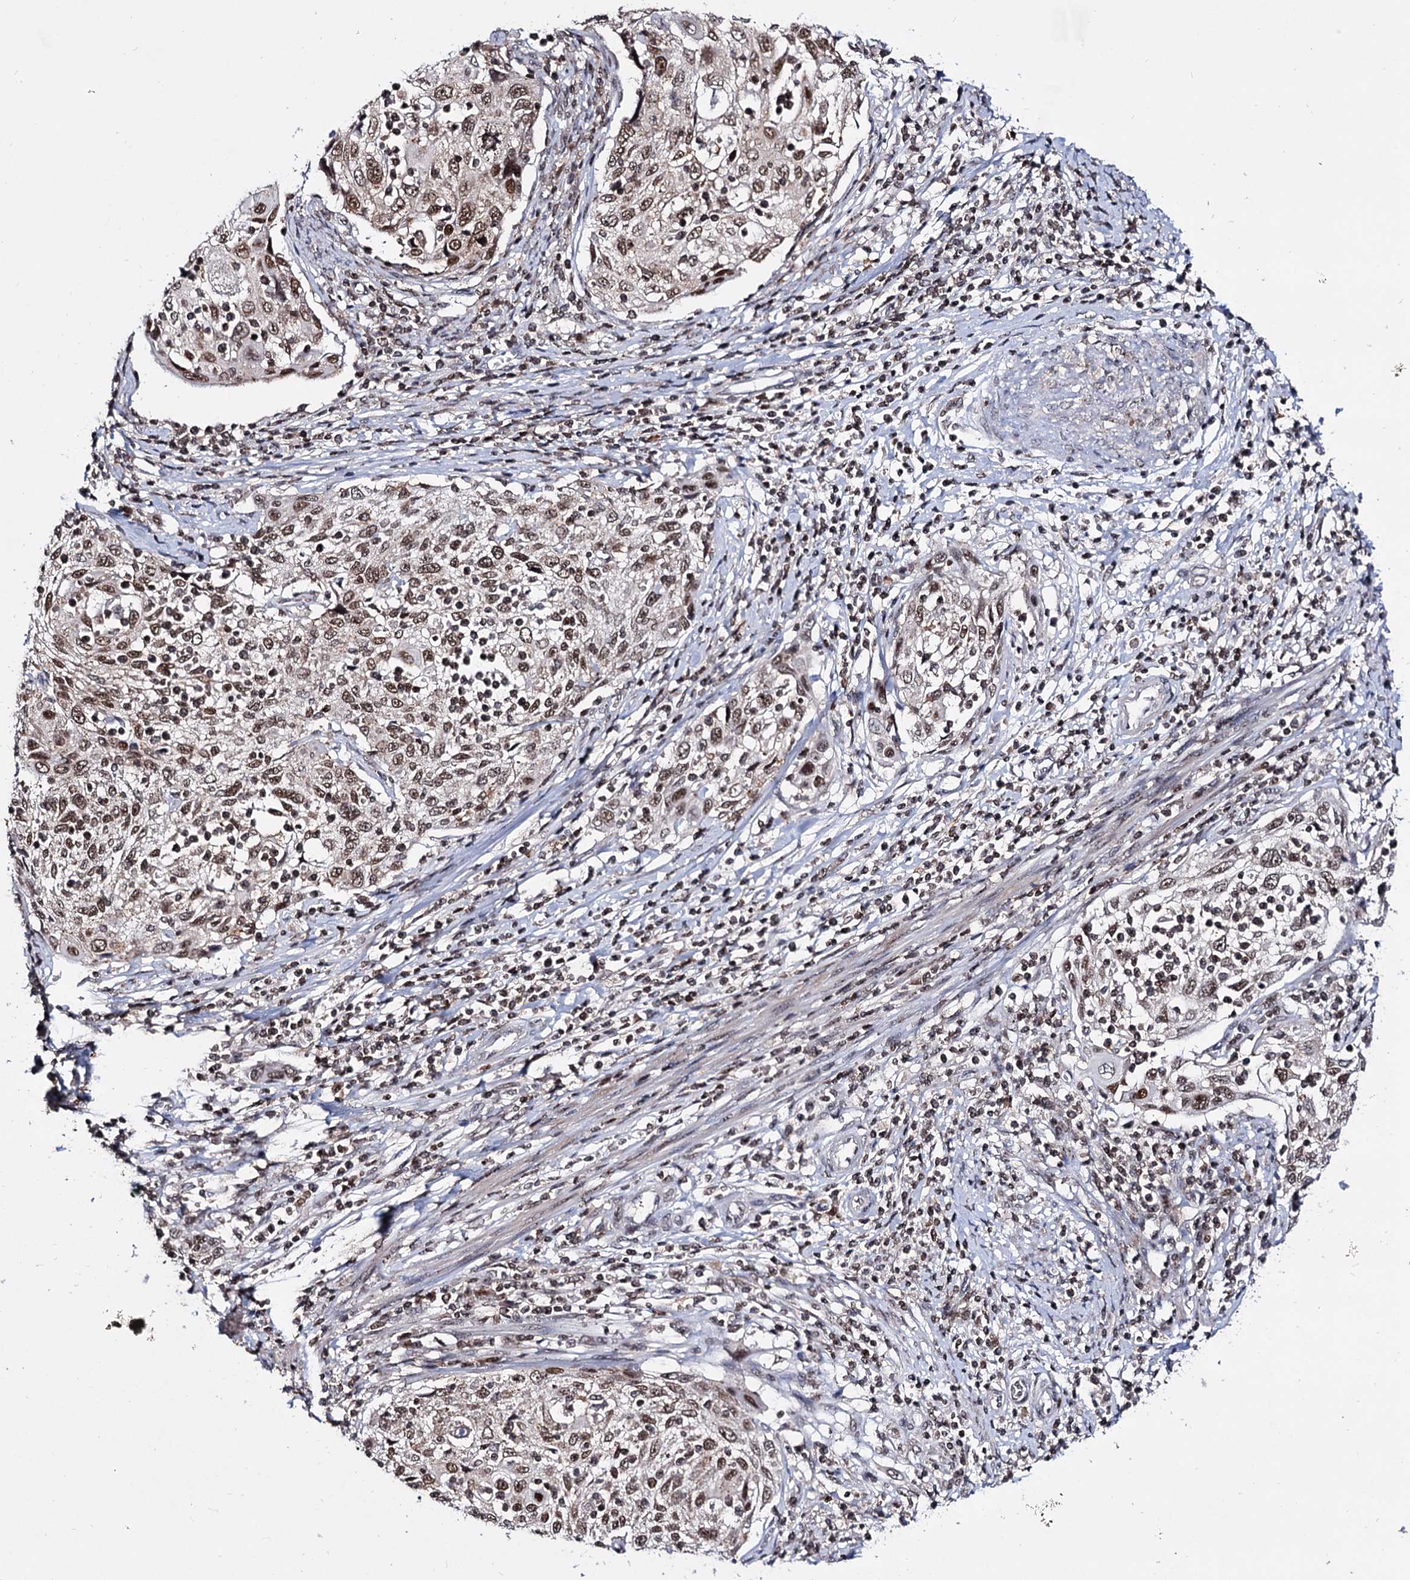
{"staining": {"intensity": "moderate", "quantity": ">75%", "location": "nuclear"}, "tissue": "cervical cancer", "cell_type": "Tumor cells", "image_type": "cancer", "snomed": [{"axis": "morphology", "description": "Squamous cell carcinoma, NOS"}, {"axis": "topography", "description": "Cervix"}], "caption": "Human squamous cell carcinoma (cervical) stained with a protein marker demonstrates moderate staining in tumor cells.", "gene": "SMCHD1", "patient": {"sex": "female", "age": 70}}